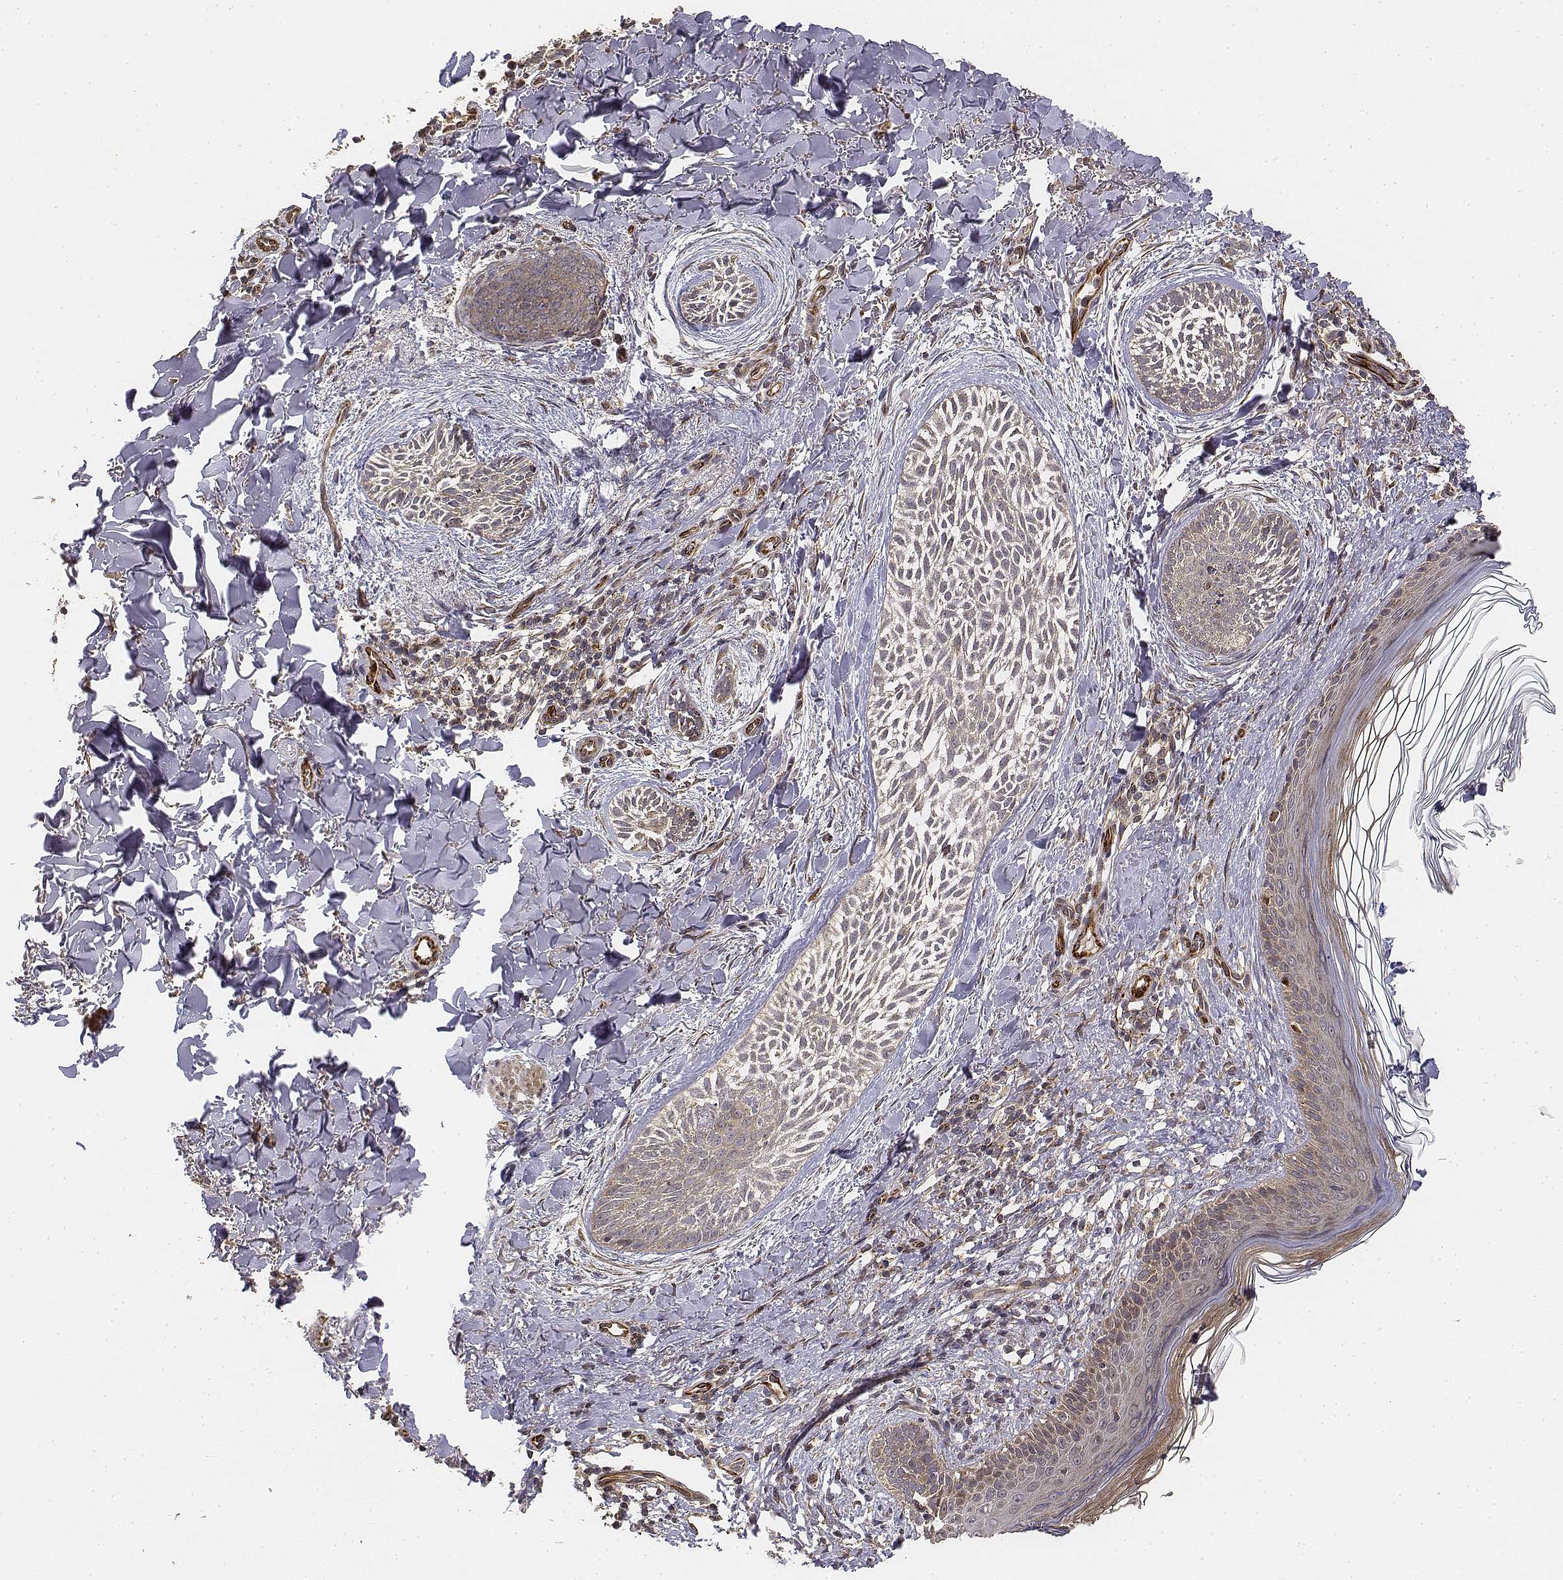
{"staining": {"intensity": "weak", "quantity": "25%-75%", "location": "cytoplasmic/membranous"}, "tissue": "skin cancer", "cell_type": "Tumor cells", "image_type": "cancer", "snomed": [{"axis": "morphology", "description": "Basal cell carcinoma"}, {"axis": "topography", "description": "Skin"}], "caption": "About 25%-75% of tumor cells in human skin basal cell carcinoma reveal weak cytoplasmic/membranous protein expression as visualized by brown immunohistochemical staining.", "gene": "FBXO21", "patient": {"sex": "female", "age": 68}}